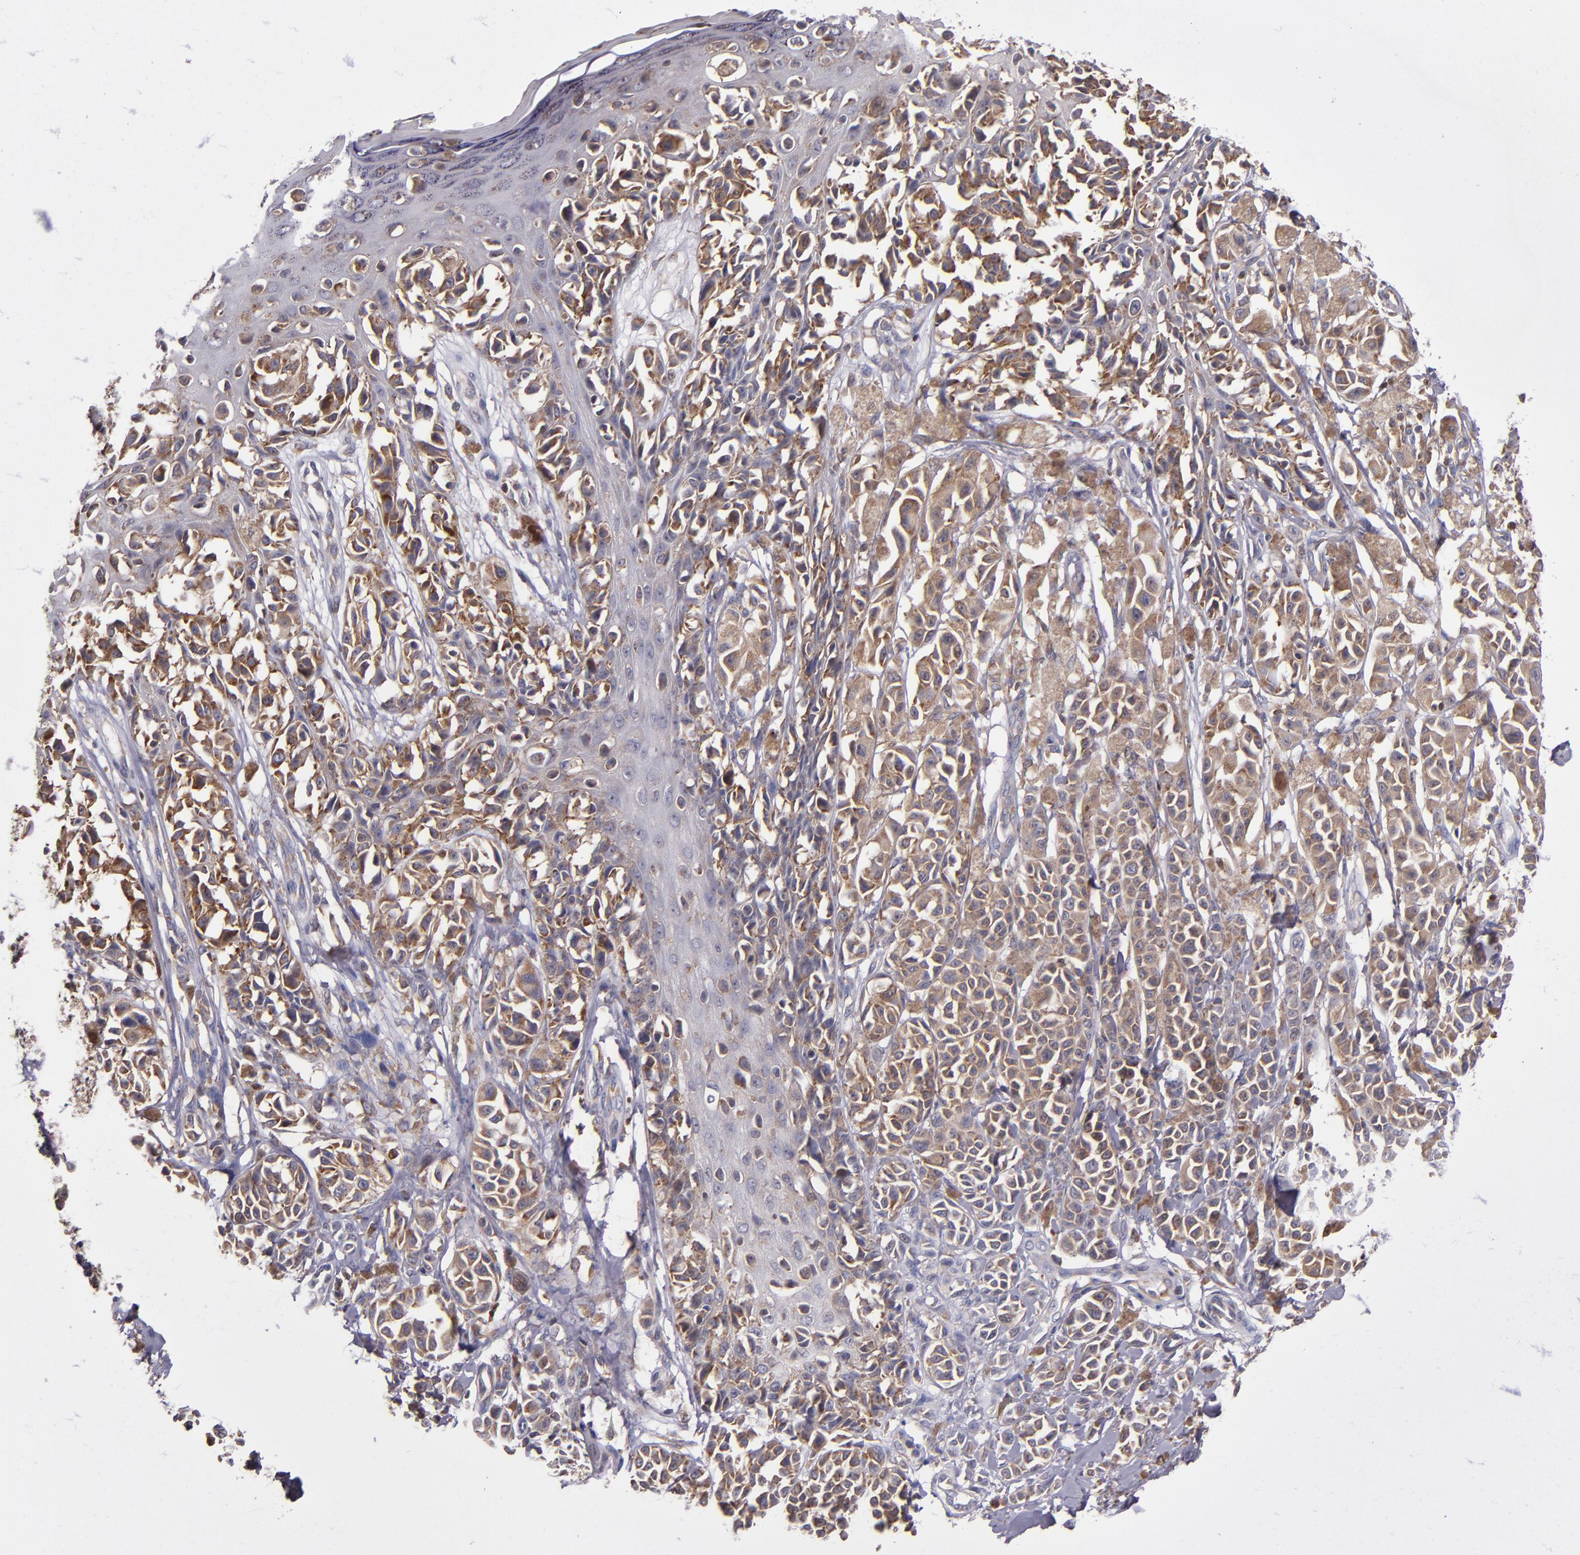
{"staining": {"intensity": "moderate", "quantity": ">75%", "location": "cytoplasmic/membranous"}, "tissue": "melanoma", "cell_type": "Tumor cells", "image_type": "cancer", "snomed": [{"axis": "morphology", "description": "Malignant melanoma, NOS"}, {"axis": "topography", "description": "Skin"}], "caption": "Melanoma tissue shows moderate cytoplasmic/membranous staining in approximately >75% of tumor cells, visualized by immunohistochemistry.", "gene": "EIF4ENIF1", "patient": {"sex": "female", "age": 38}}